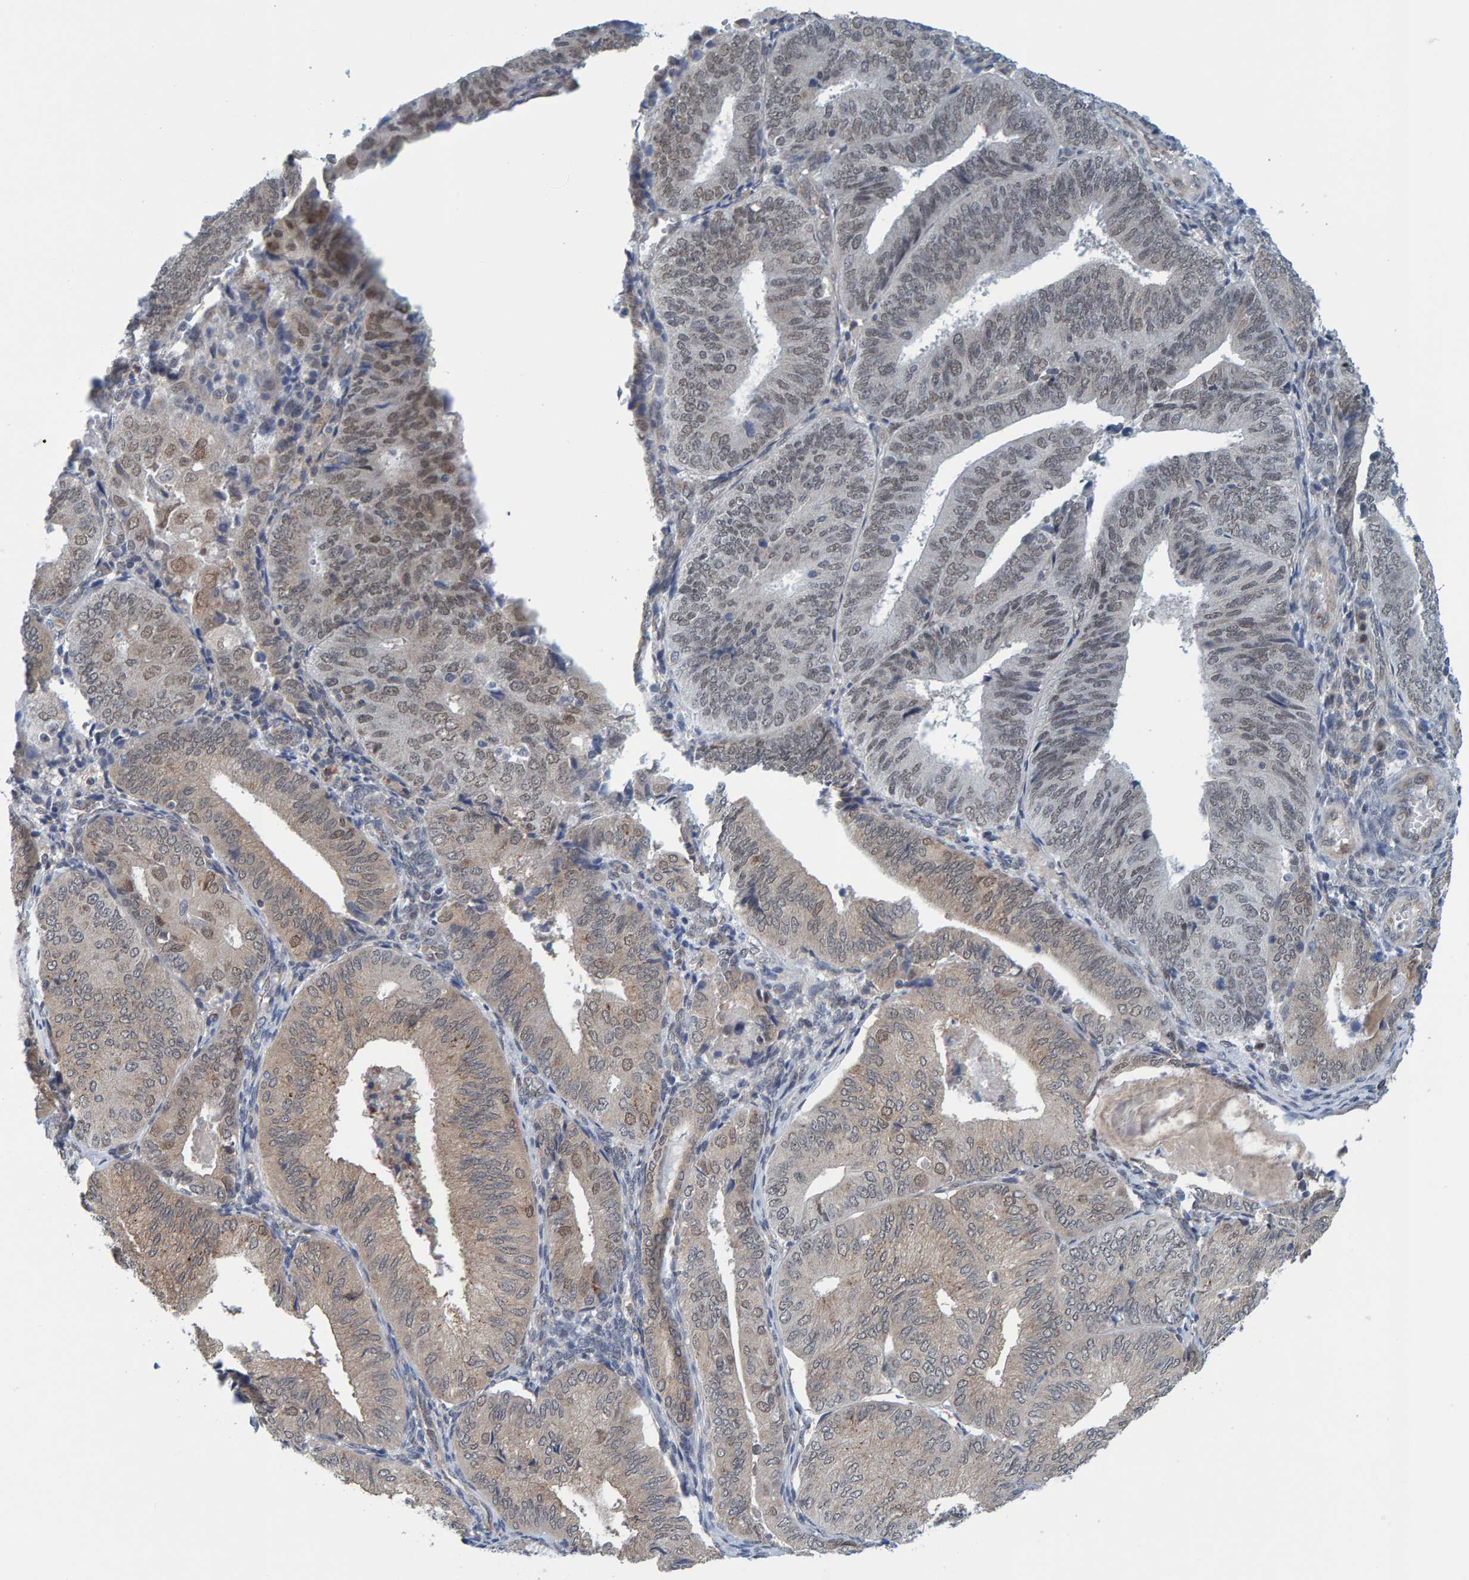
{"staining": {"intensity": "weak", "quantity": ">75%", "location": "cytoplasmic/membranous,nuclear"}, "tissue": "endometrial cancer", "cell_type": "Tumor cells", "image_type": "cancer", "snomed": [{"axis": "morphology", "description": "Adenocarcinoma, NOS"}, {"axis": "topography", "description": "Endometrium"}], "caption": "Endometrial cancer tissue reveals weak cytoplasmic/membranous and nuclear positivity in approximately >75% of tumor cells (DAB IHC, brown staining for protein, blue staining for nuclei).", "gene": "SCRN2", "patient": {"sex": "female", "age": 81}}